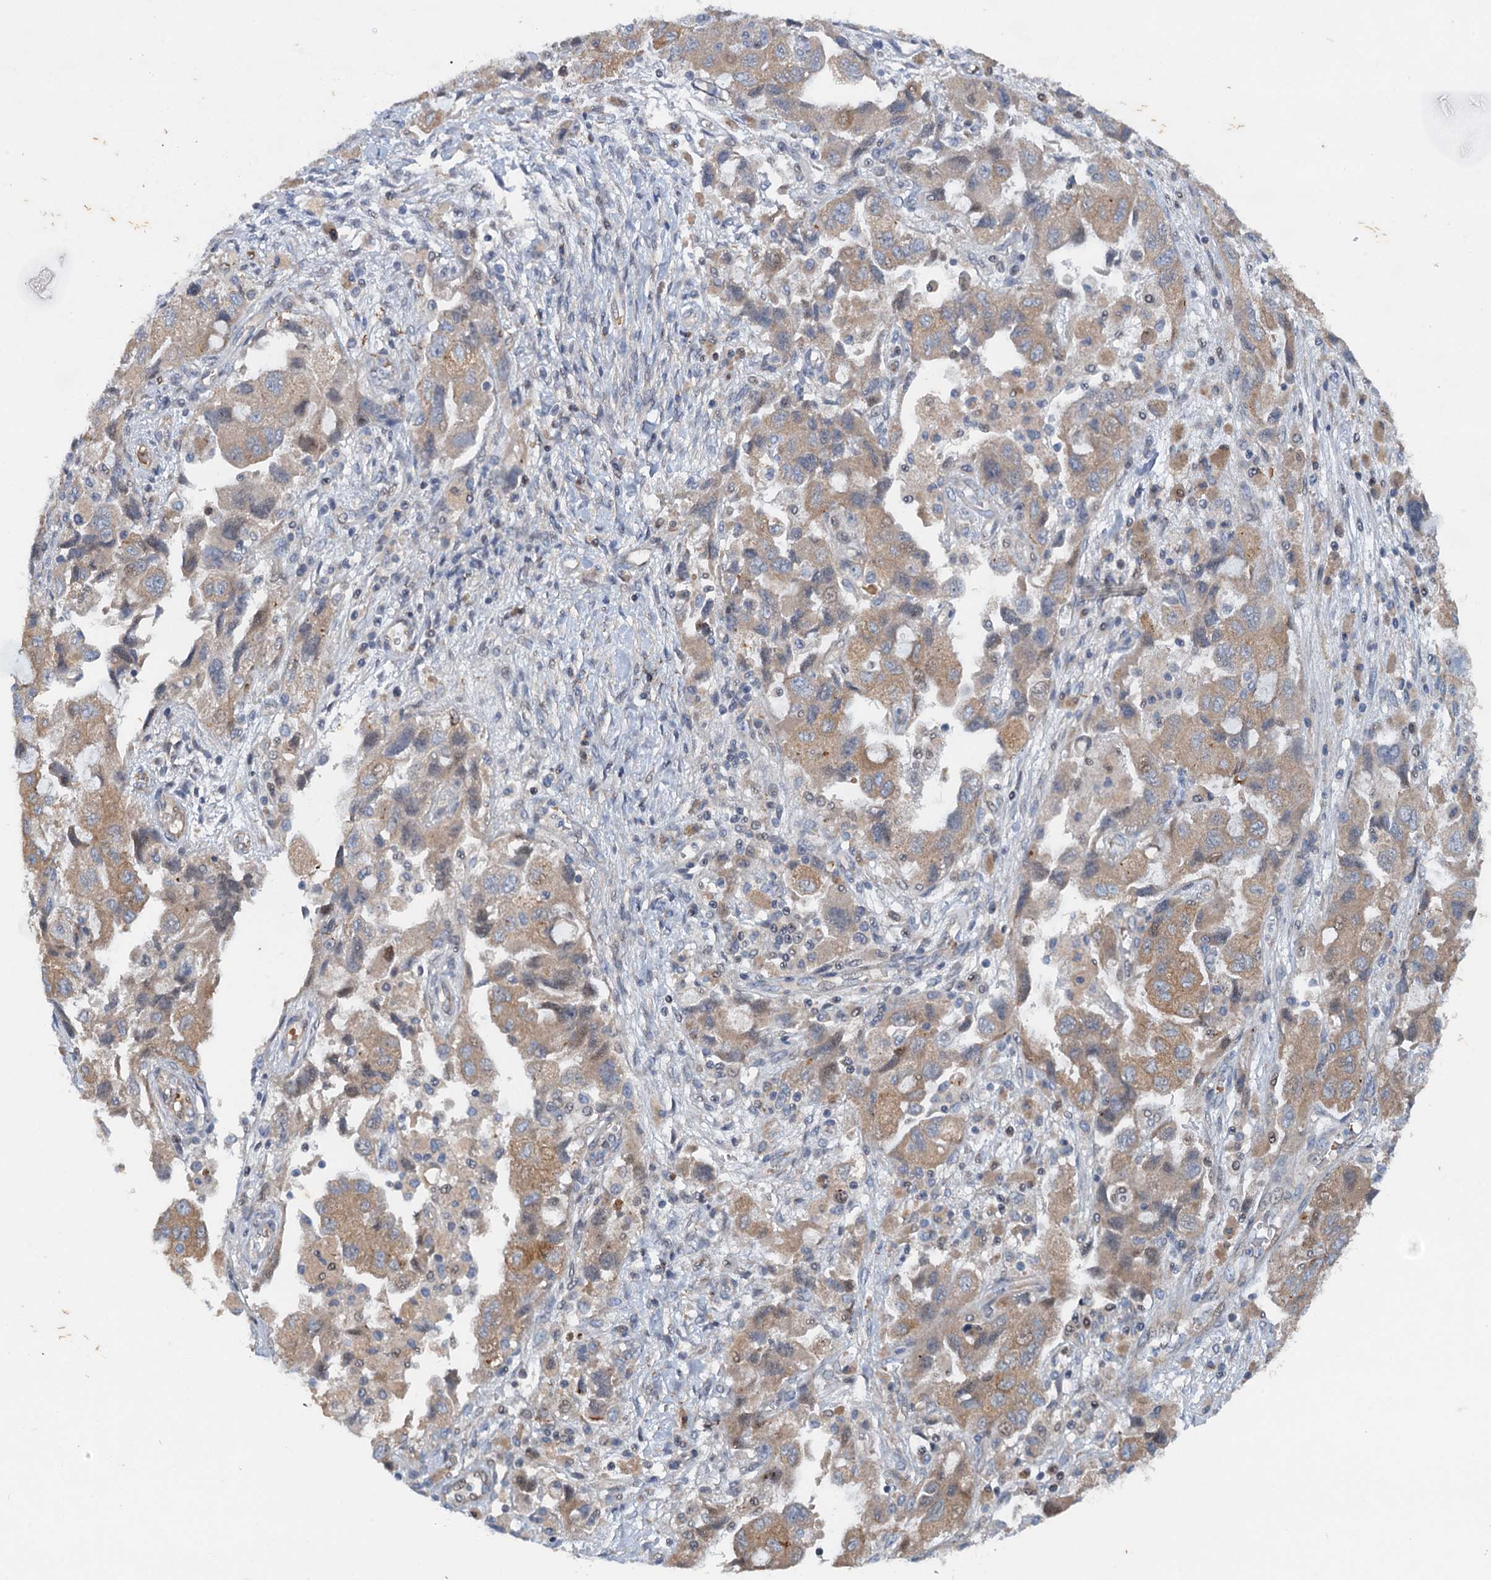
{"staining": {"intensity": "moderate", "quantity": ">75%", "location": "cytoplasmic/membranous"}, "tissue": "ovarian cancer", "cell_type": "Tumor cells", "image_type": "cancer", "snomed": [{"axis": "morphology", "description": "Carcinoma, NOS"}, {"axis": "morphology", "description": "Cystadenocarcinoma, serous, NOS"}, {"axis": "topography", "description": "Ovary"}], "caption": "A medium amount of moderate cytoplasmic/membranous expression is seen in approximately >75% of tumor cells in serous cystadenocarcinoma (ovarian) tissue.", "gene": "NBEA", "patient": {"sex": "female", "age": 69}}